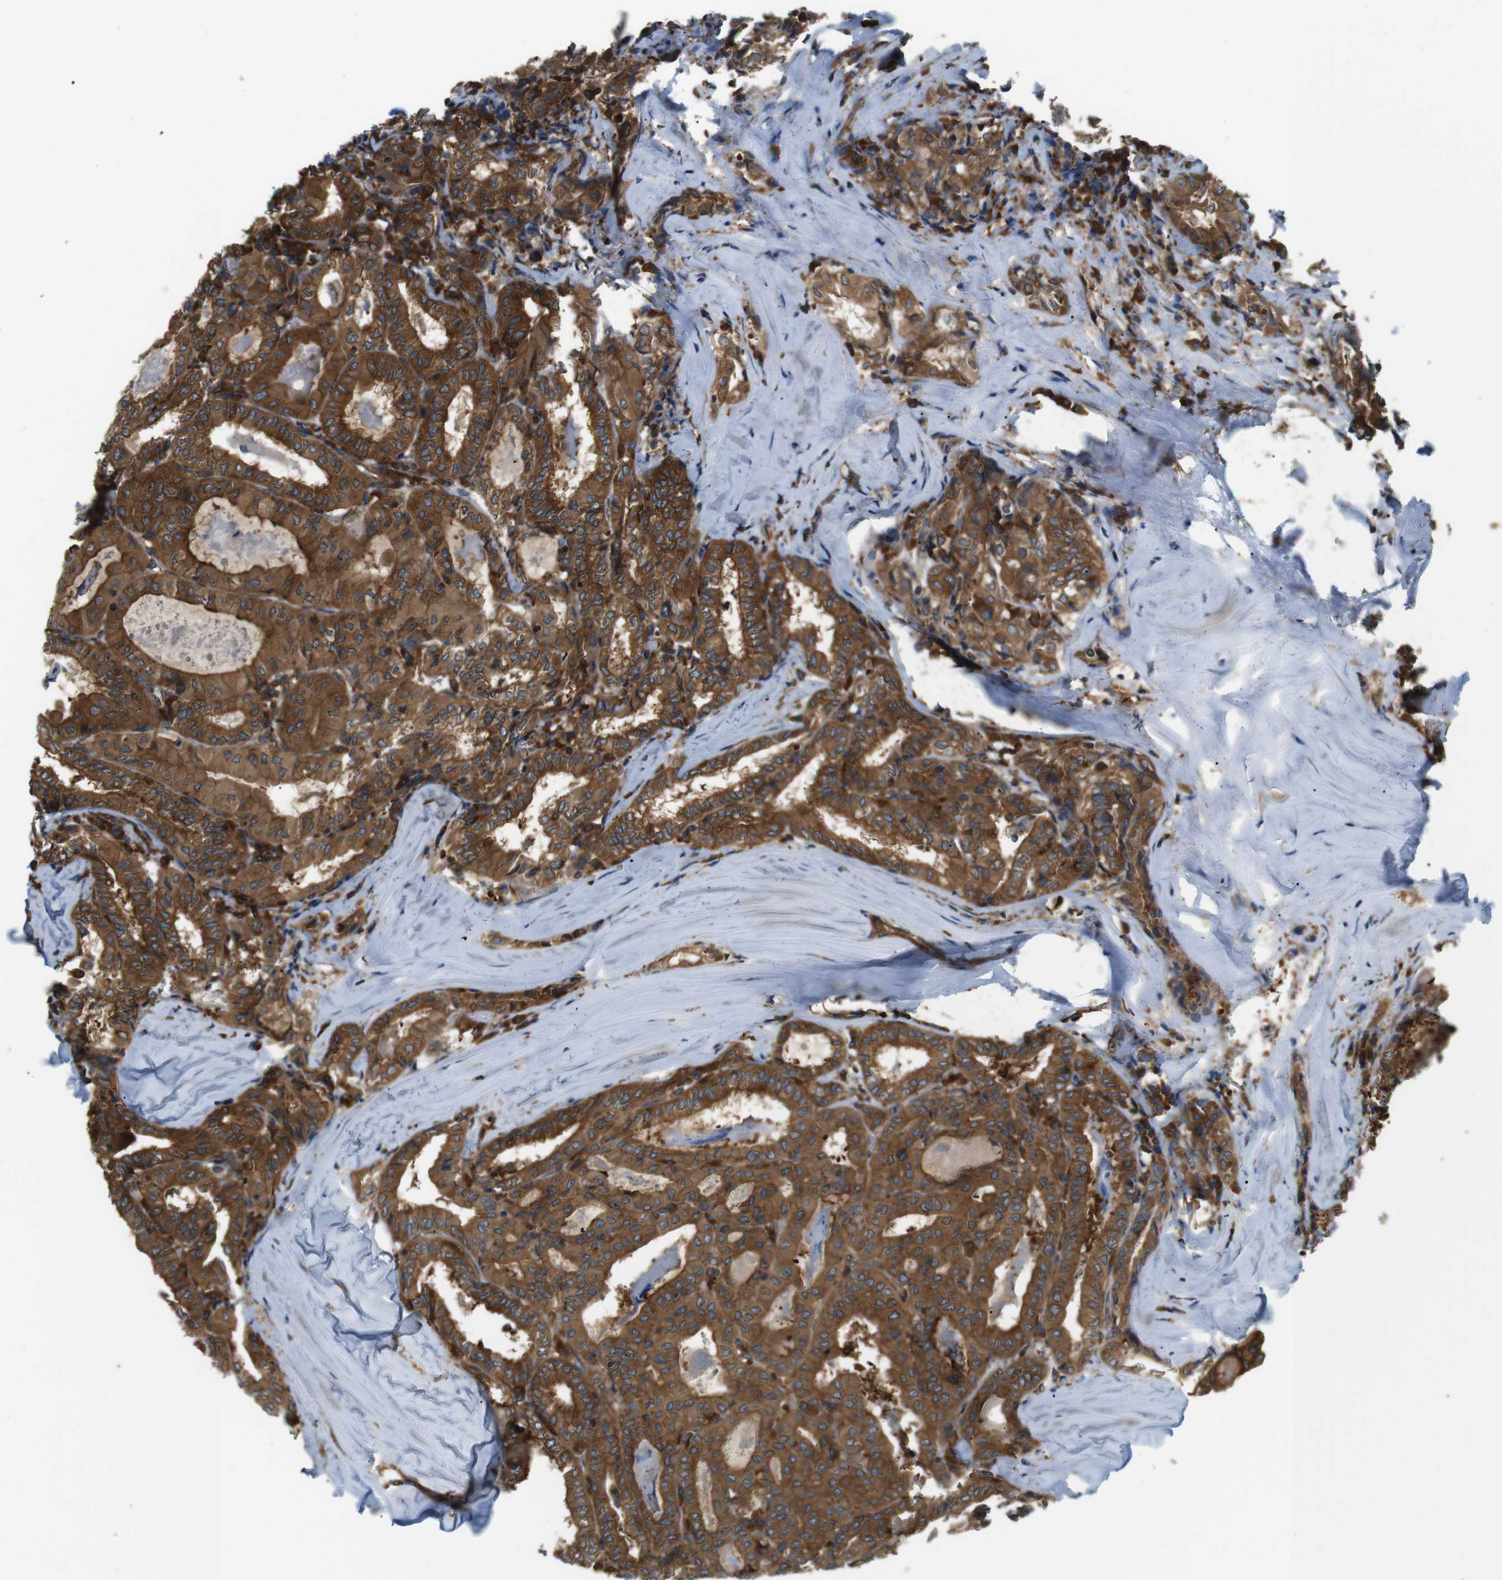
{"staining": {"intensity": "moderate", "quantity": ">75%", "location": "cytoplasmic/membranous"}, "tissue": "thyroid cancer", "cell_type": "Tumor cells", "image_type": "cancer", "snomed": [{"axis": "morphology", "description": "Papillary adenocarcinoma, NOS"}, {"axis": "topography", "description": "Thyroid gland"}], "caption": "Thyroid cancer (papillary adenocarcinoma) was stained to show a protein in brown. There is medium levels of moderate cytoplasmic/membranous positivity in approximately >75% of tumor cells. (IHC, brightfield microscopy, high magnification).", "gene": "TSC1", "patient": {"sex": "female", "age": 42}}